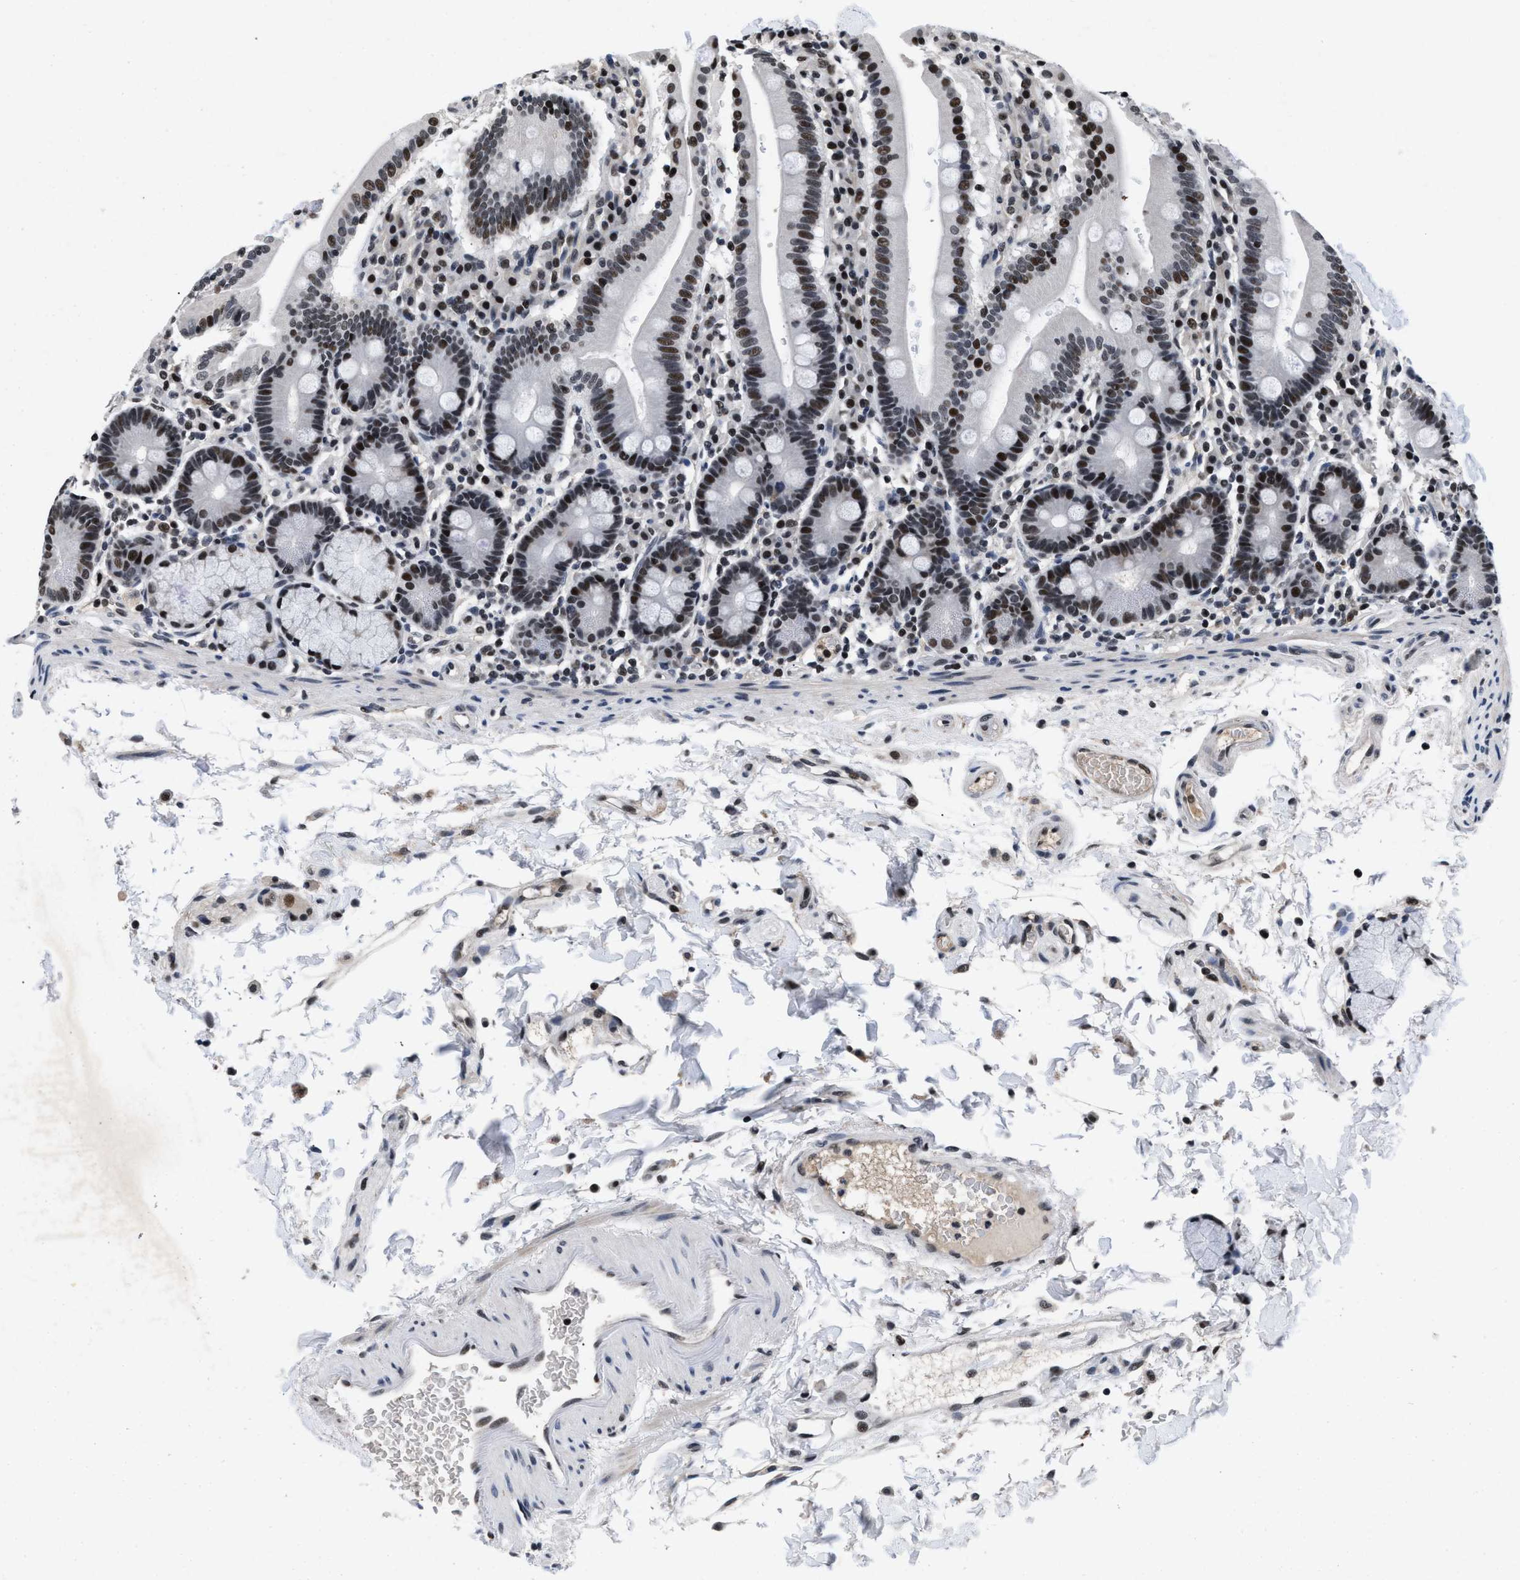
{"staining": {"intensity": "moderate", "quantity": ">75%", "location": "nuclear"}, "tissue": "duodenum", "cell_type": "Glandular cells", "image_type": "normal", "snomed": [{"axis": "morphology", "description": "Normal tissue, NOS"}, {"axis": "topography", "description": "Small intestine, NOS"}], "caption": "This histopathology image shows immunohistochemistry (IHC) staining of unremarkable duodenum, with medium moderate nuclear staining in approximately >75% of glandular cells.", "gene": "WDR81", "patient": {"sex": "female", "age": 71}}